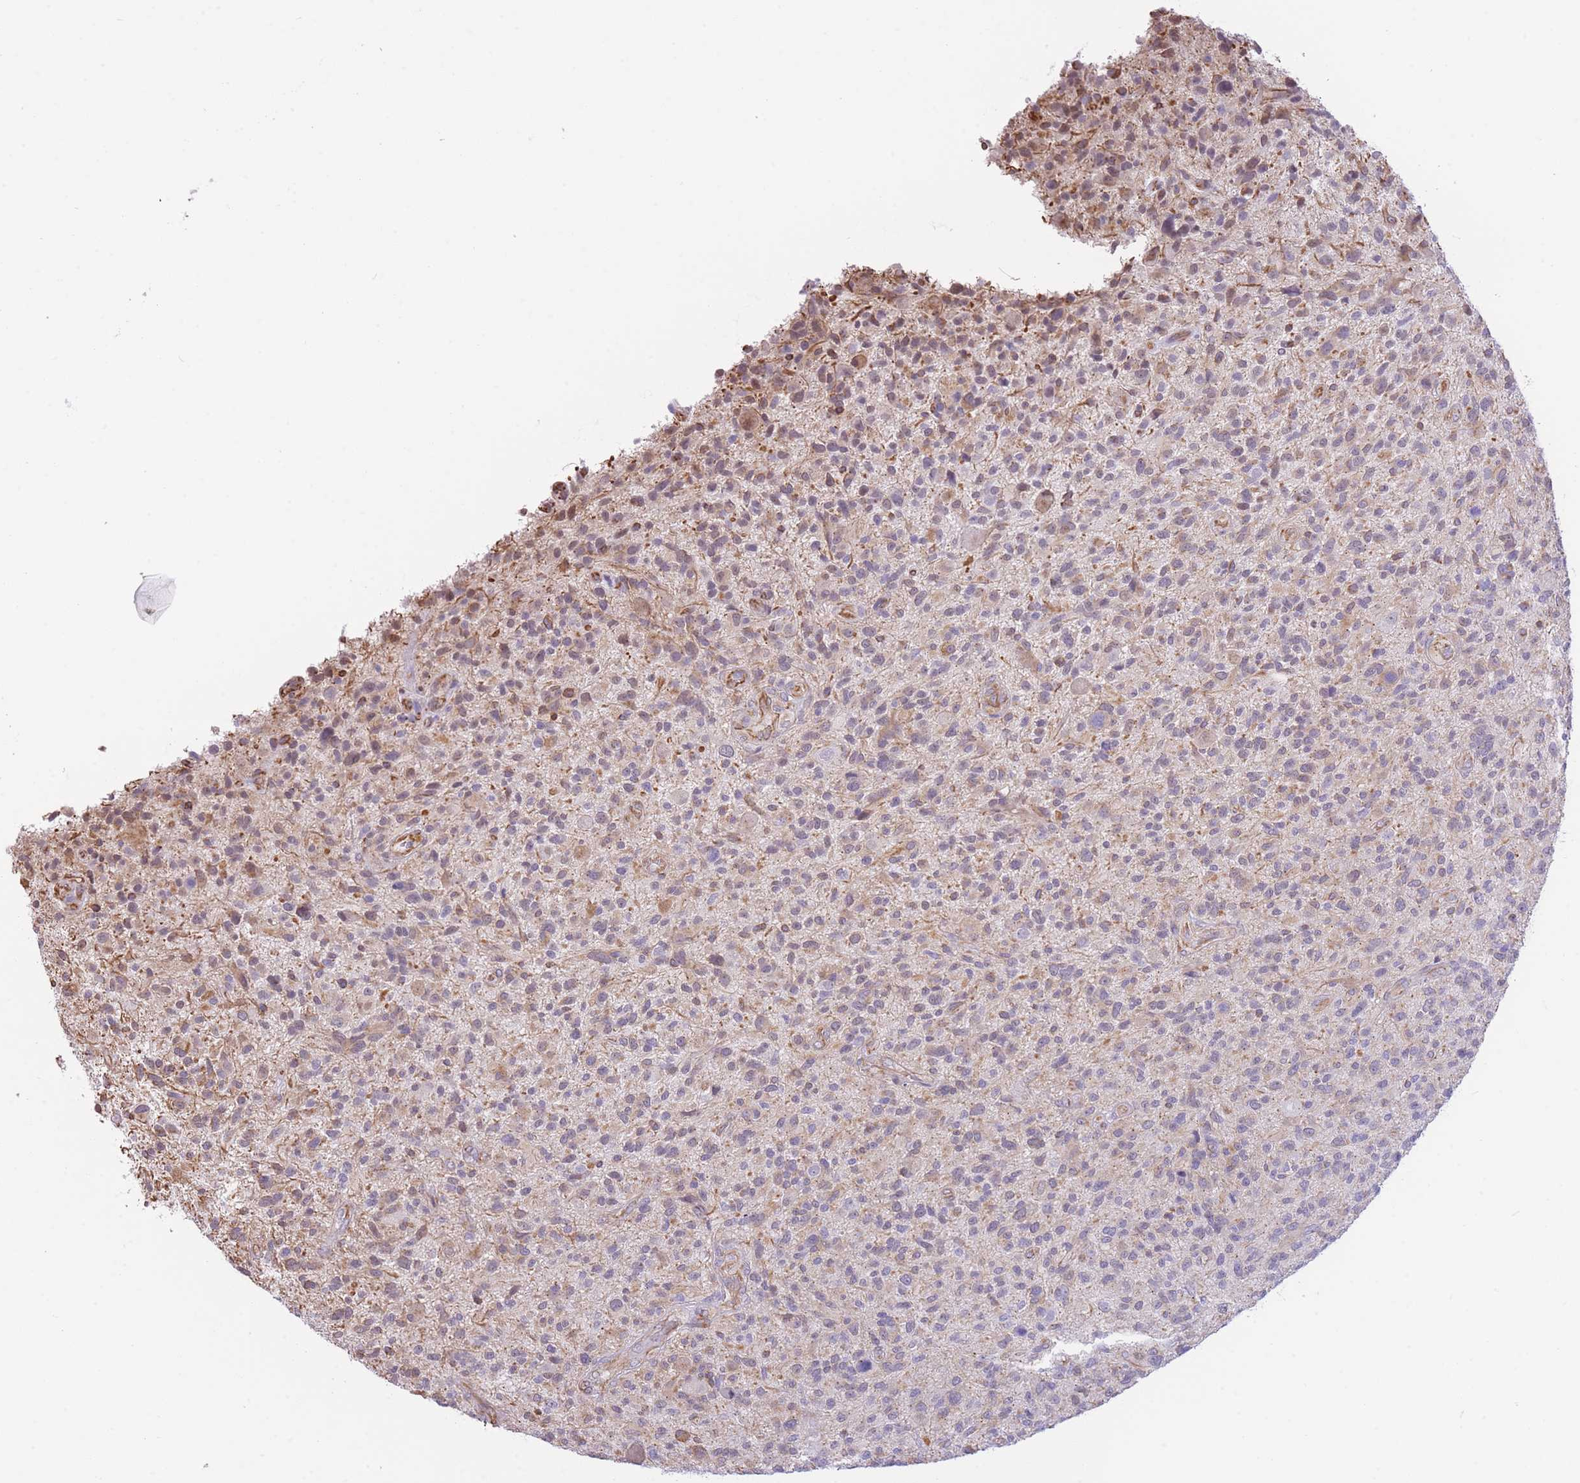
{"staining": {"intensity": "negative", "quantity": "none", "location": "none"}, "tissue": "glioma", "cell_type": "Tumor cells", "image_type": "cancer", "snomed": [{"axis": "morphology", "description": "Glioma, malignant, High grade"}, {"axis": "topography", "description": "Brain"}], "caption": "There is no significant staining in tumor cells of malignant glioma (high-grade).", "gene": "PSG8", "patient": {"sex": "male", "age": 47}}